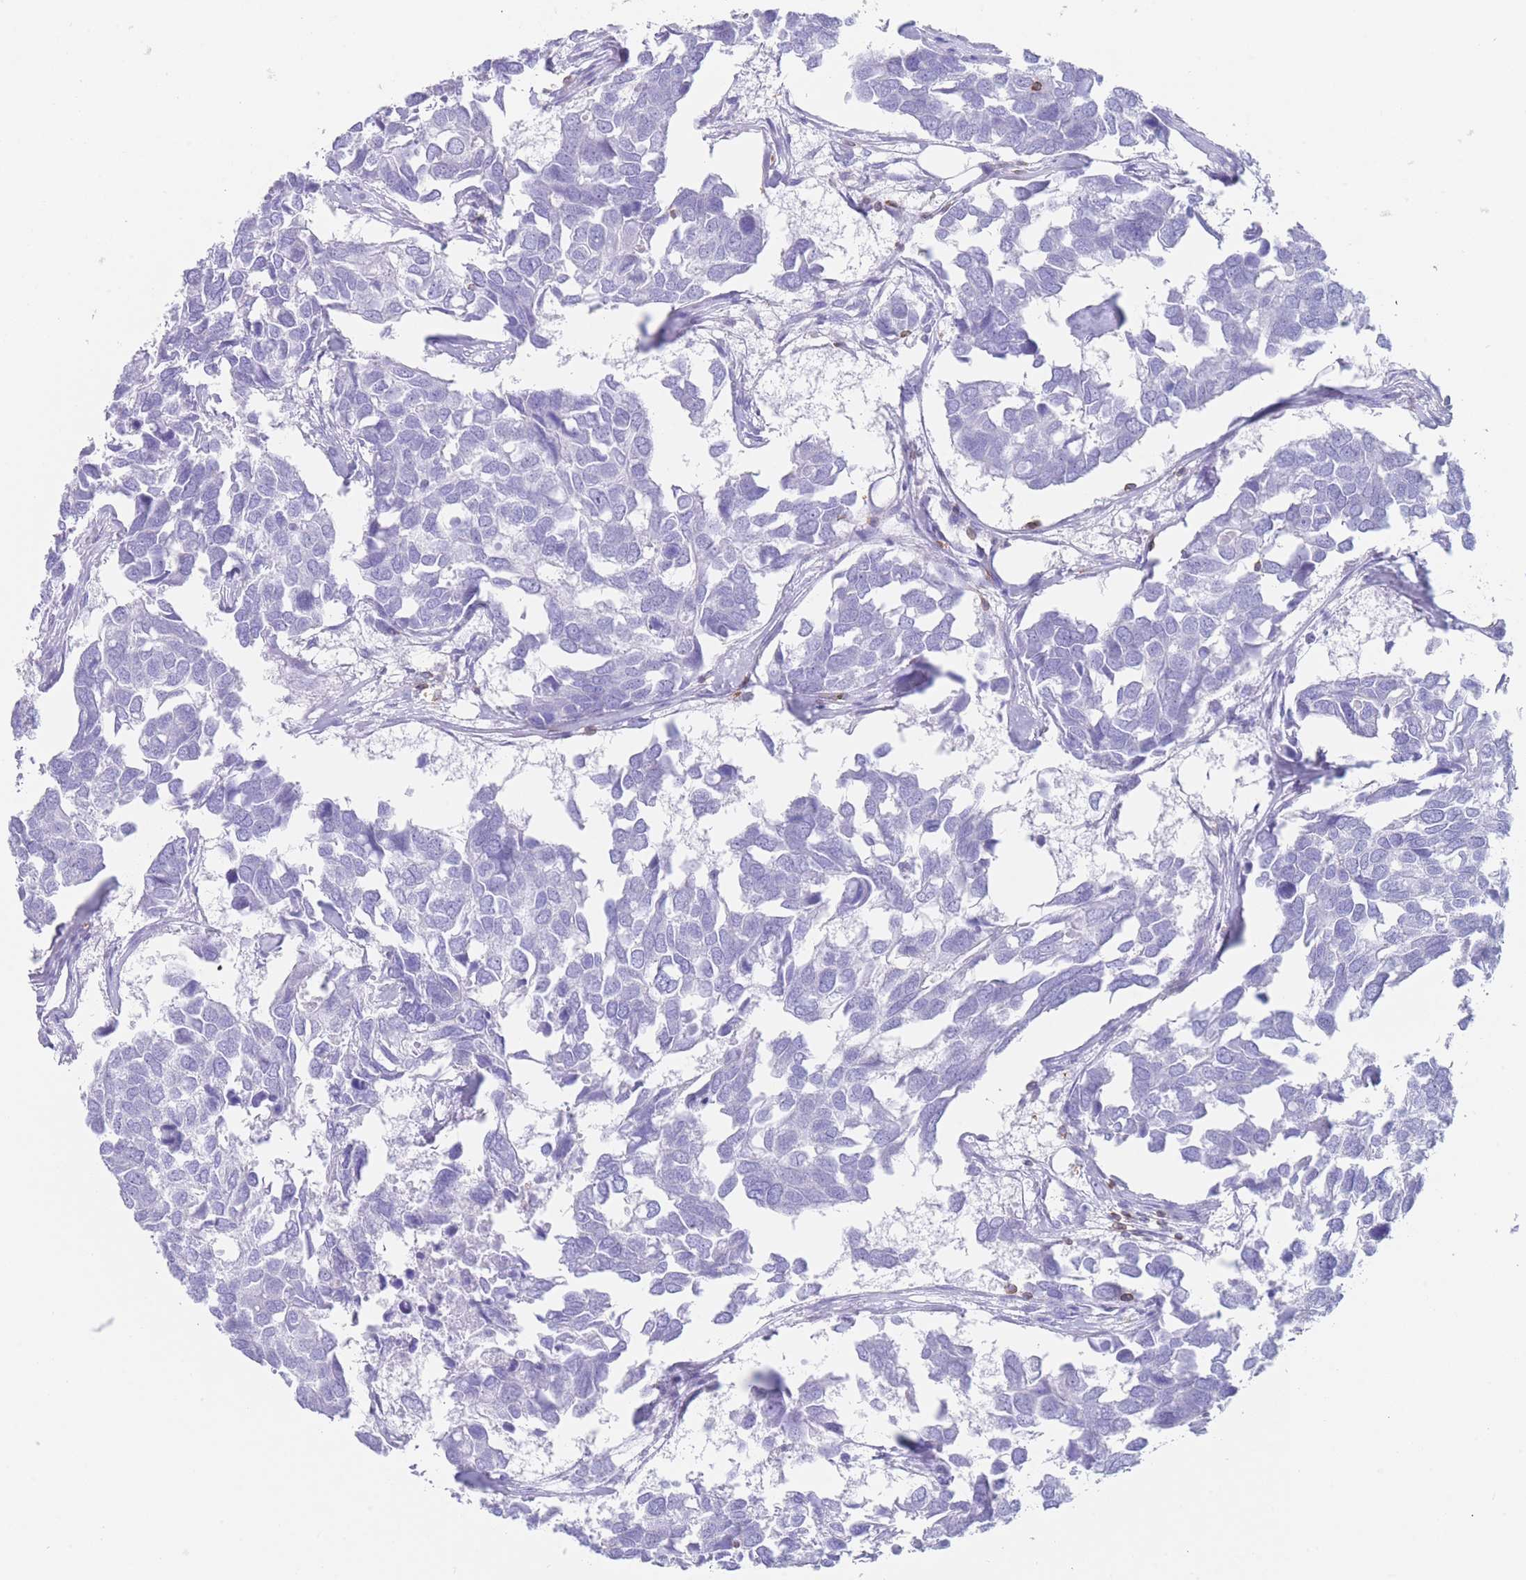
{"staining": {"intensity": "negative", "quantity": "none", "location": "none"}, "tissue": "breast cancer", "cell_type": "Tumor cells", "image_type": "cancer", "snomed": [{"axis": "morphology", "description": "Duct carcinoma"}, {"axis": "topography", "description": "Breast"}], "caption": "A high-resolution histopathology image shows immunohistochemistry (IHC) staining of breast cancer (invasive ductal carcinoma), which shows no significant expression in tumor cells.", "gene": "CORO1A", "patient": {"sex": "female", "age": 83}}